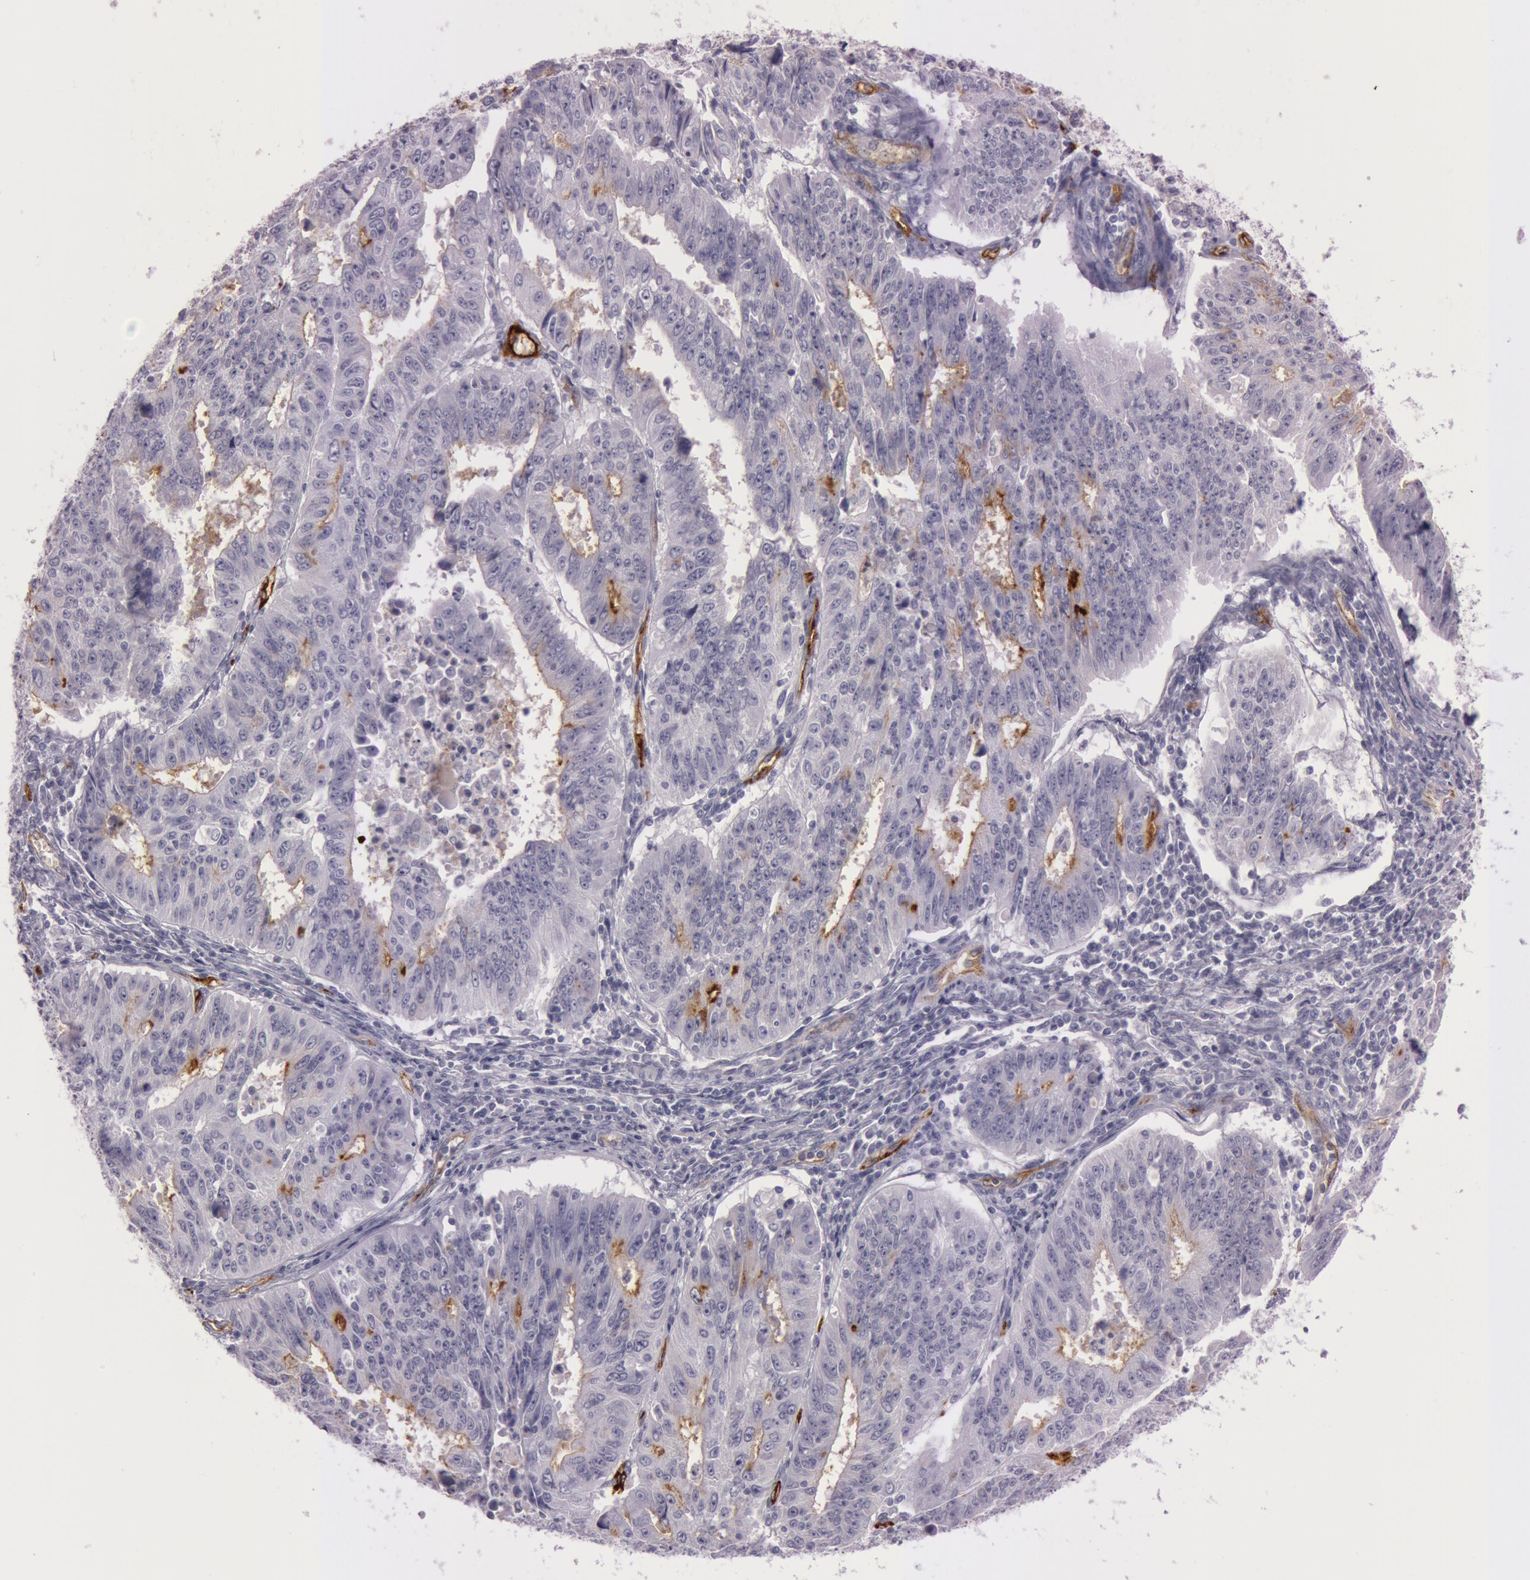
{"staining": {"intensity": "negative", "quantity": "none", "location": "none"}, "tissue": "endometrial cancer", "cell_type": "Tumor cells", "image_type": "cancer", "snomed": [{"axis": "morphology", "description": "Adenocarcinoma, NOS"}, {"axis": "topography", "description": "Endometrium"}], "caption": "Immunohistochemistry (IHC) histopathology image of endometrial cancer (adenocarcinoma) stained for a protein (brown), which displays no staining in tumor cells.", "gene": "FOLH1", "patient": {"sex": "female", "age": 42}}